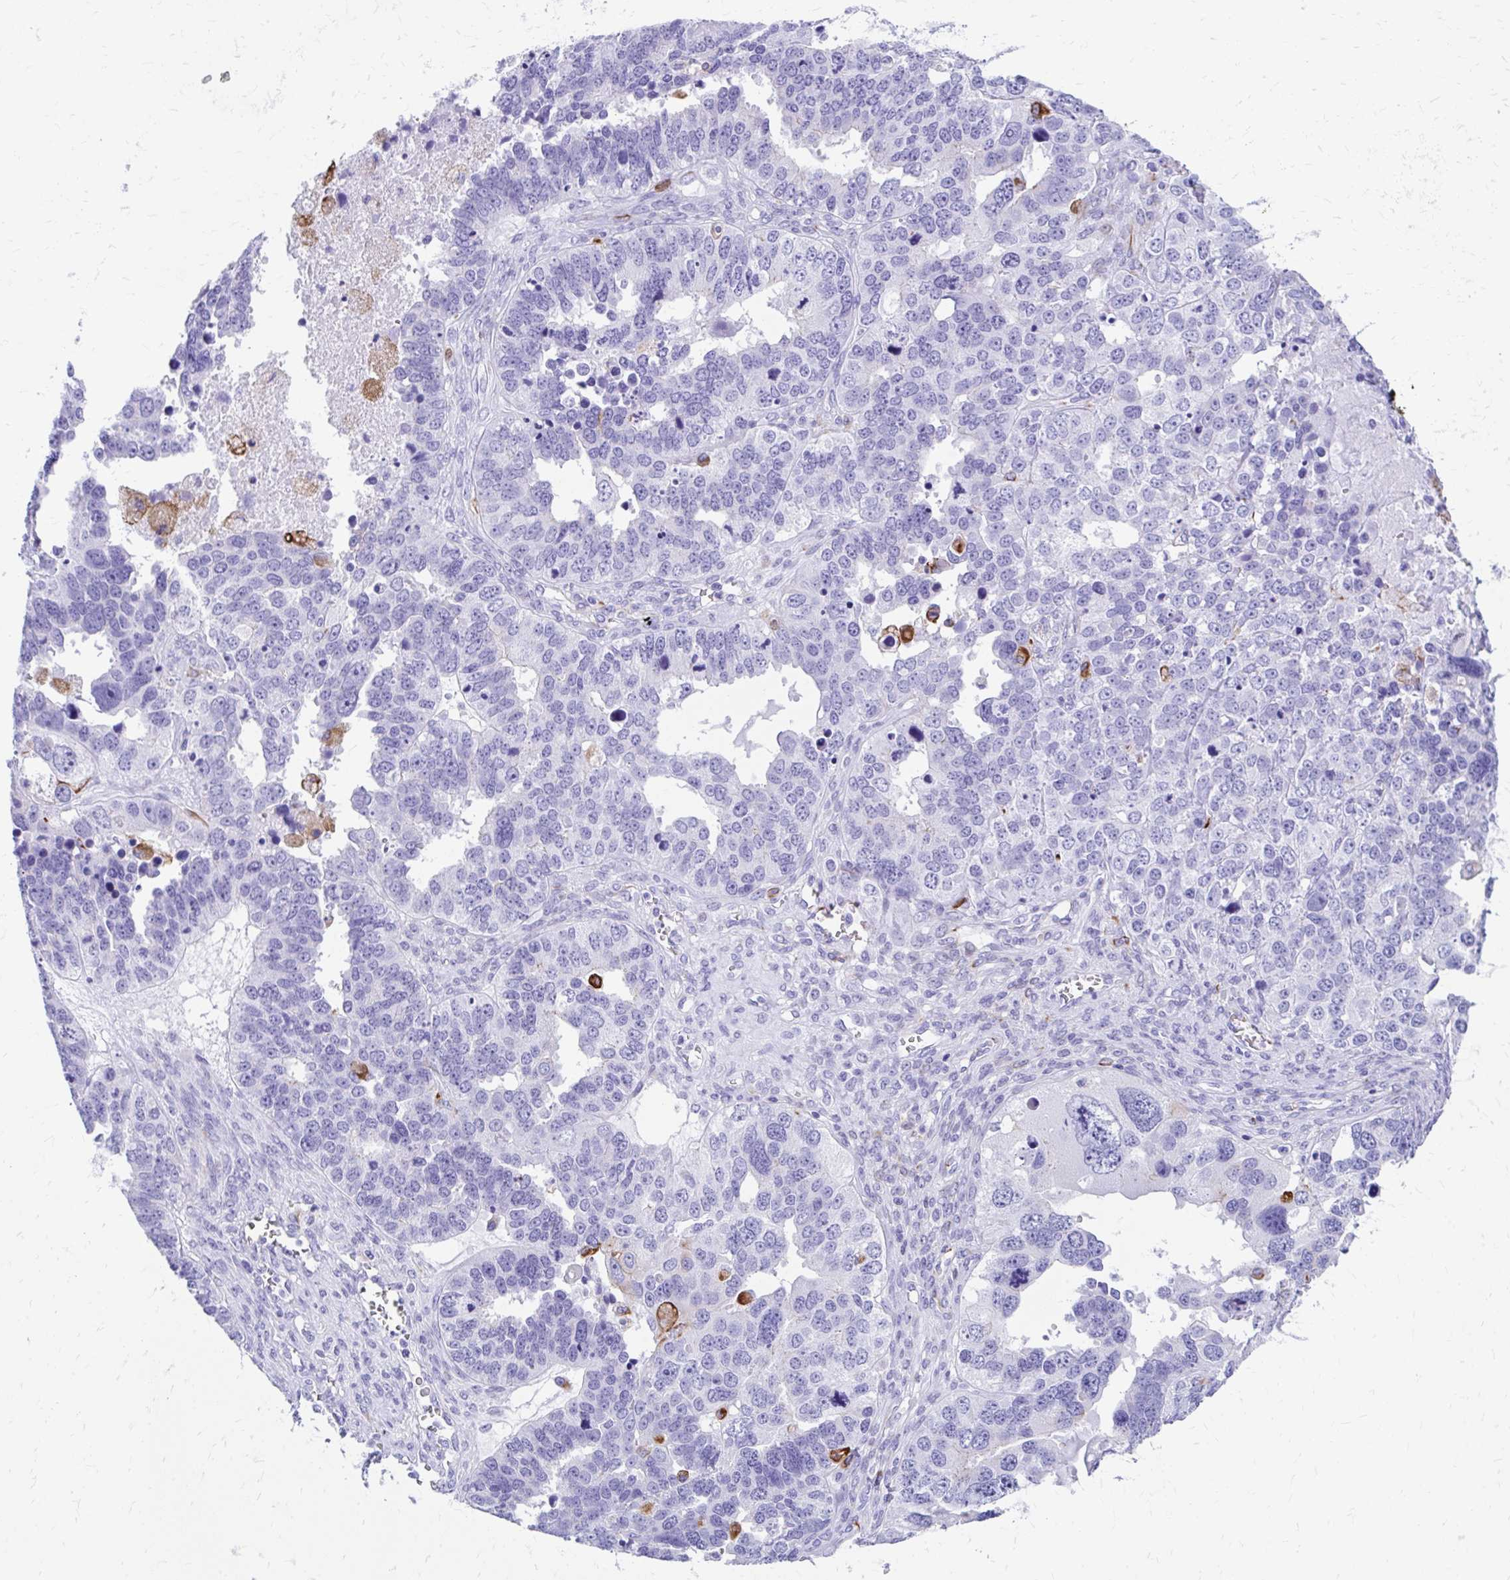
{"staining": {"intensity": "negative", "quantity": "none", "location": "none"}, "tissue": "ovarian cancer", "cell_type": "Tumor cells", "image_type": "cancer", "snomed": [{"axis": "morphology", "description": "Cystadenocarcinoma, serous, NOS"}, {"axis": "topography", "description": "Ovary"}], "caption": "High power microscopy micrograph of an immunohistochemistry photomicrograph of serous cystadenocarcinoma (ovarian), revealing no significant expression in tumor cells.", "gene": "ZNF699", "patient": {"sex": "female", "age": 76}}